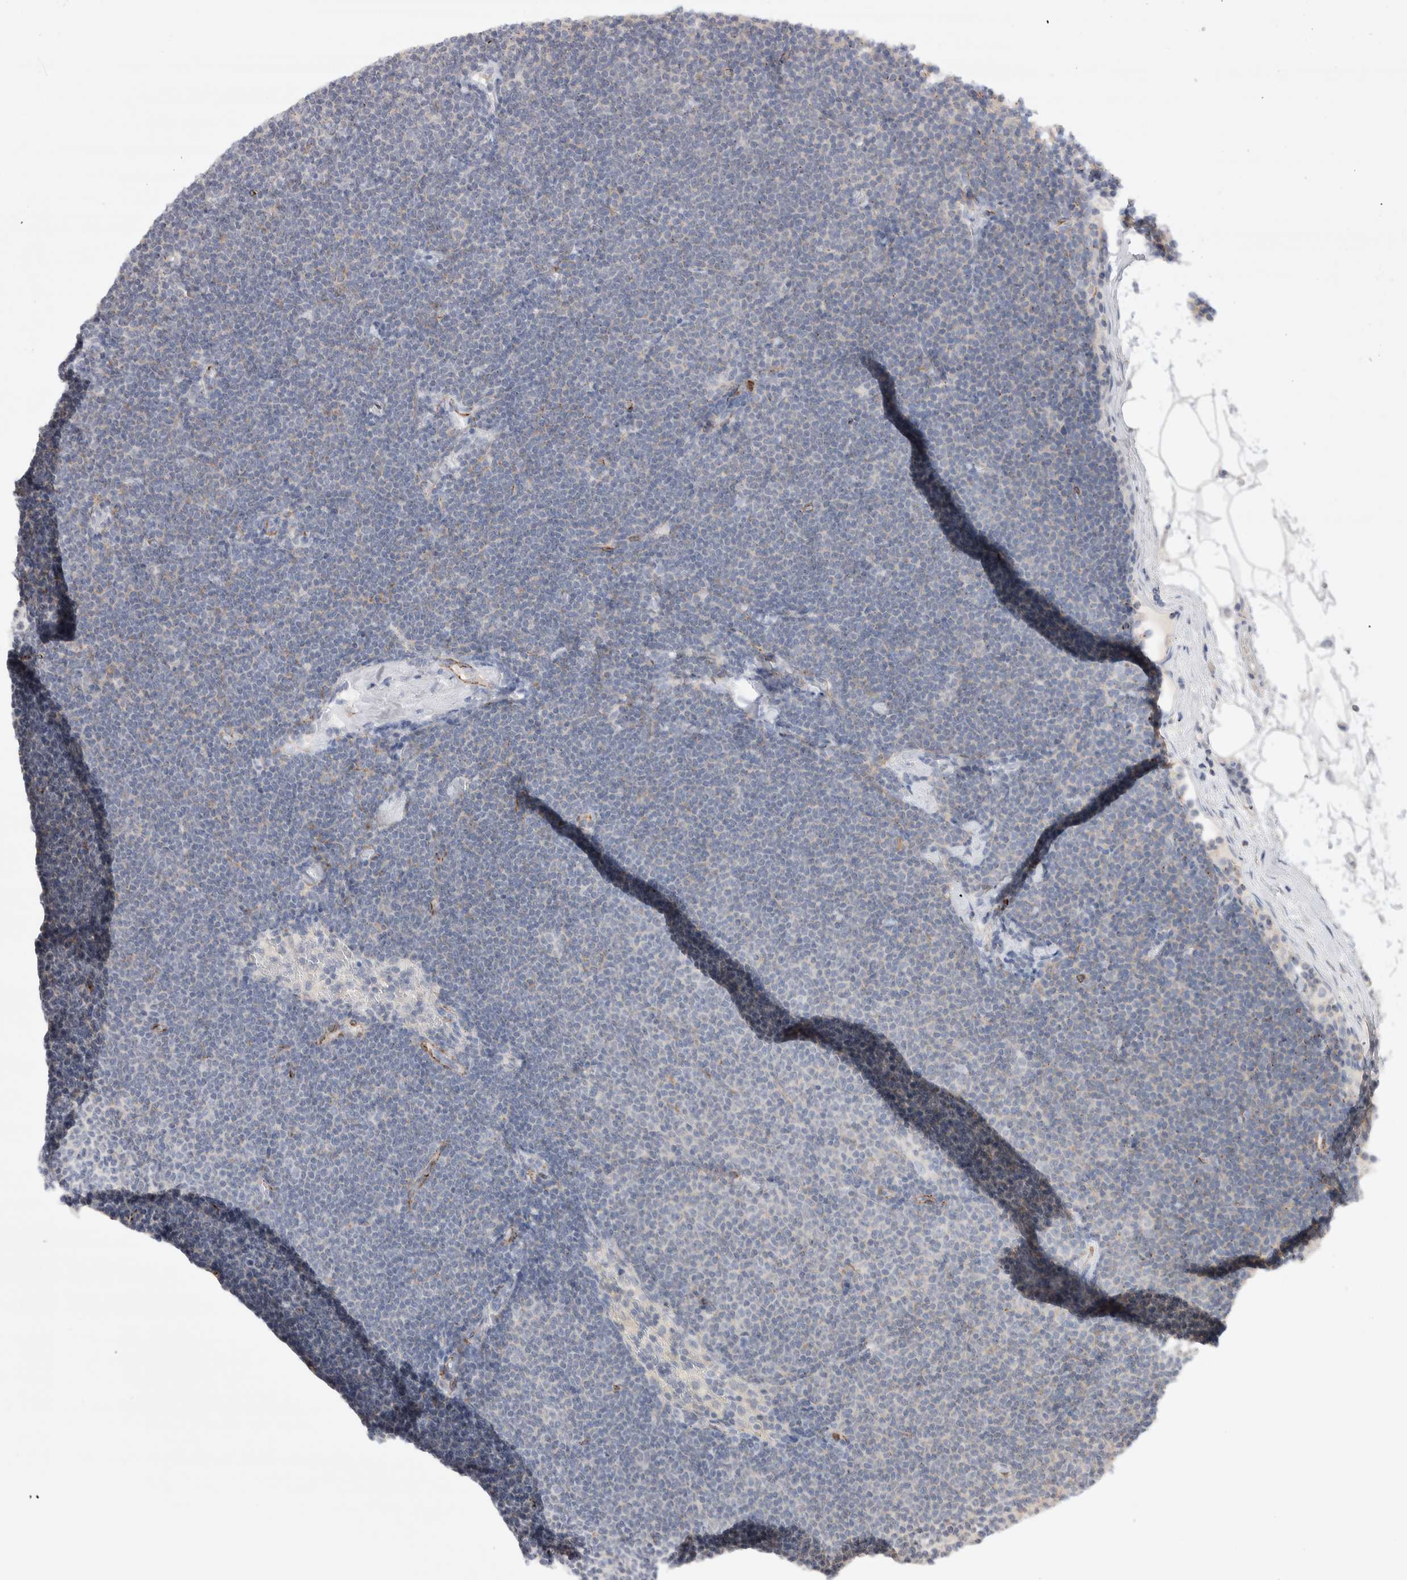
{"staining": {"intensity": "negative", "quantity": "none", "location": "none"}, "tissue": "lymphoma", "cell_type": "Tumor cells", "image_type": "cancer", "snomed": [{"axis": "morphology", "description": "Malignant lymphoma, non-Hodgkin's type, Low grade"}, {"axis": "topography", "description": "Lymph node"}], "caption": "Low-grade malignant lymphoma, non-Hodgkin's type was stained to show a protein in brown. There is no significant staining in tumor cells. (Stains: DAB immunohistochemistry (IHC) with hematoxylin counter stain, Microscopy: brightfield microscopy at high magnification).", "gene": "SEPTIN4", "patient": {"sex": "female", "age": 53}}